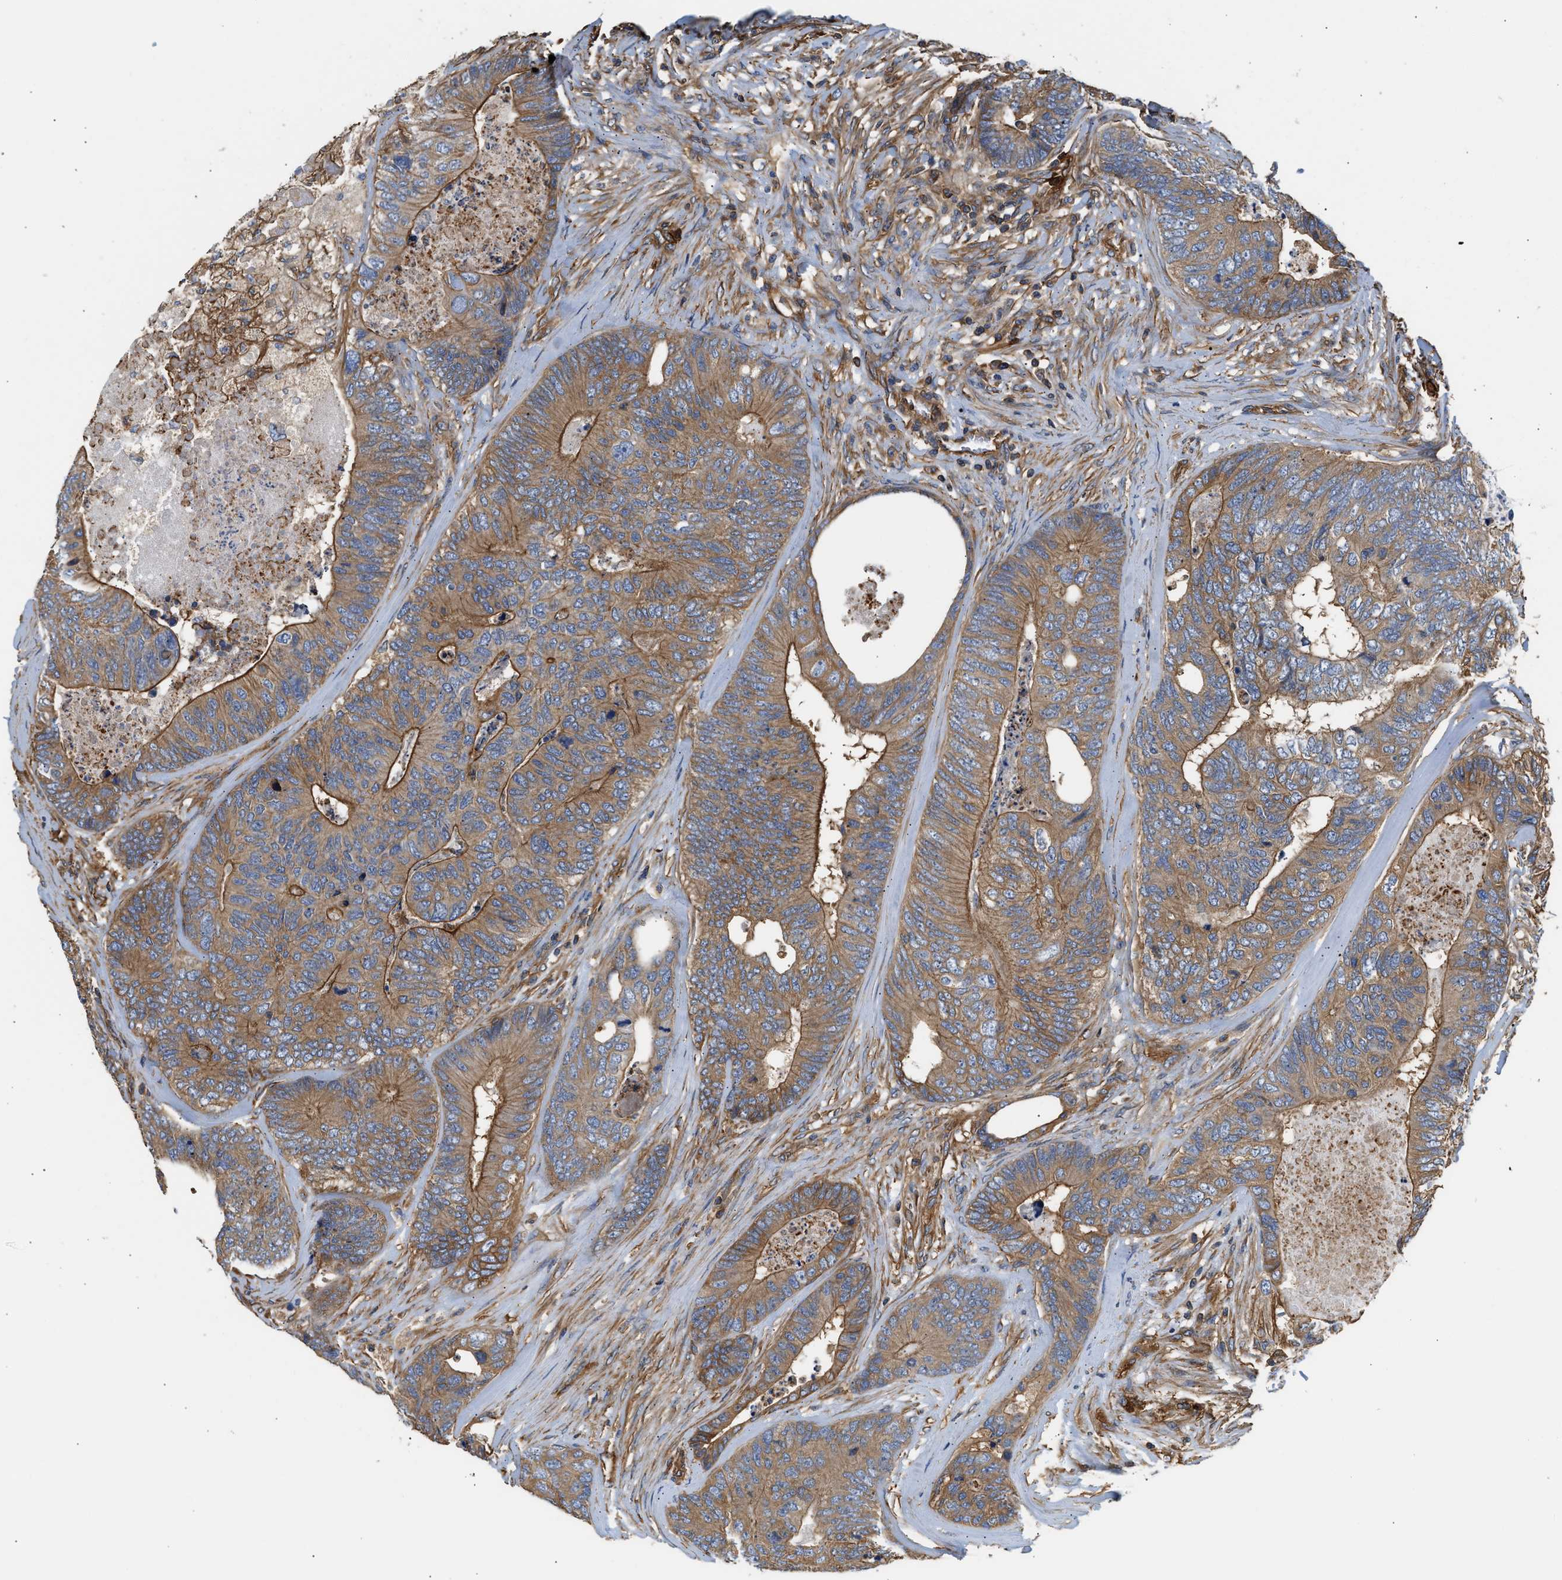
{"staining": {"intensity": "moderate", "quantity": ">75%", "location": "cytoplasmic/membranous"}, "tissue": "colorectal cancer", "cell_type": "Tumor cells", "image_type": "cancer", "snomed": [{"axis": "morphology", "description": "Adenocarcinoma, NOS"}, {"axis": "topography", "description": "Colon"}], "caption": "Immunohistochemical staining of human colorectal cancer demonstrates moderate cytoplasmic/membranous protein staining in about >75% of tumor cells.", "gene": "SAMD9L", "patient": {"sex": "female", "age": 67}}